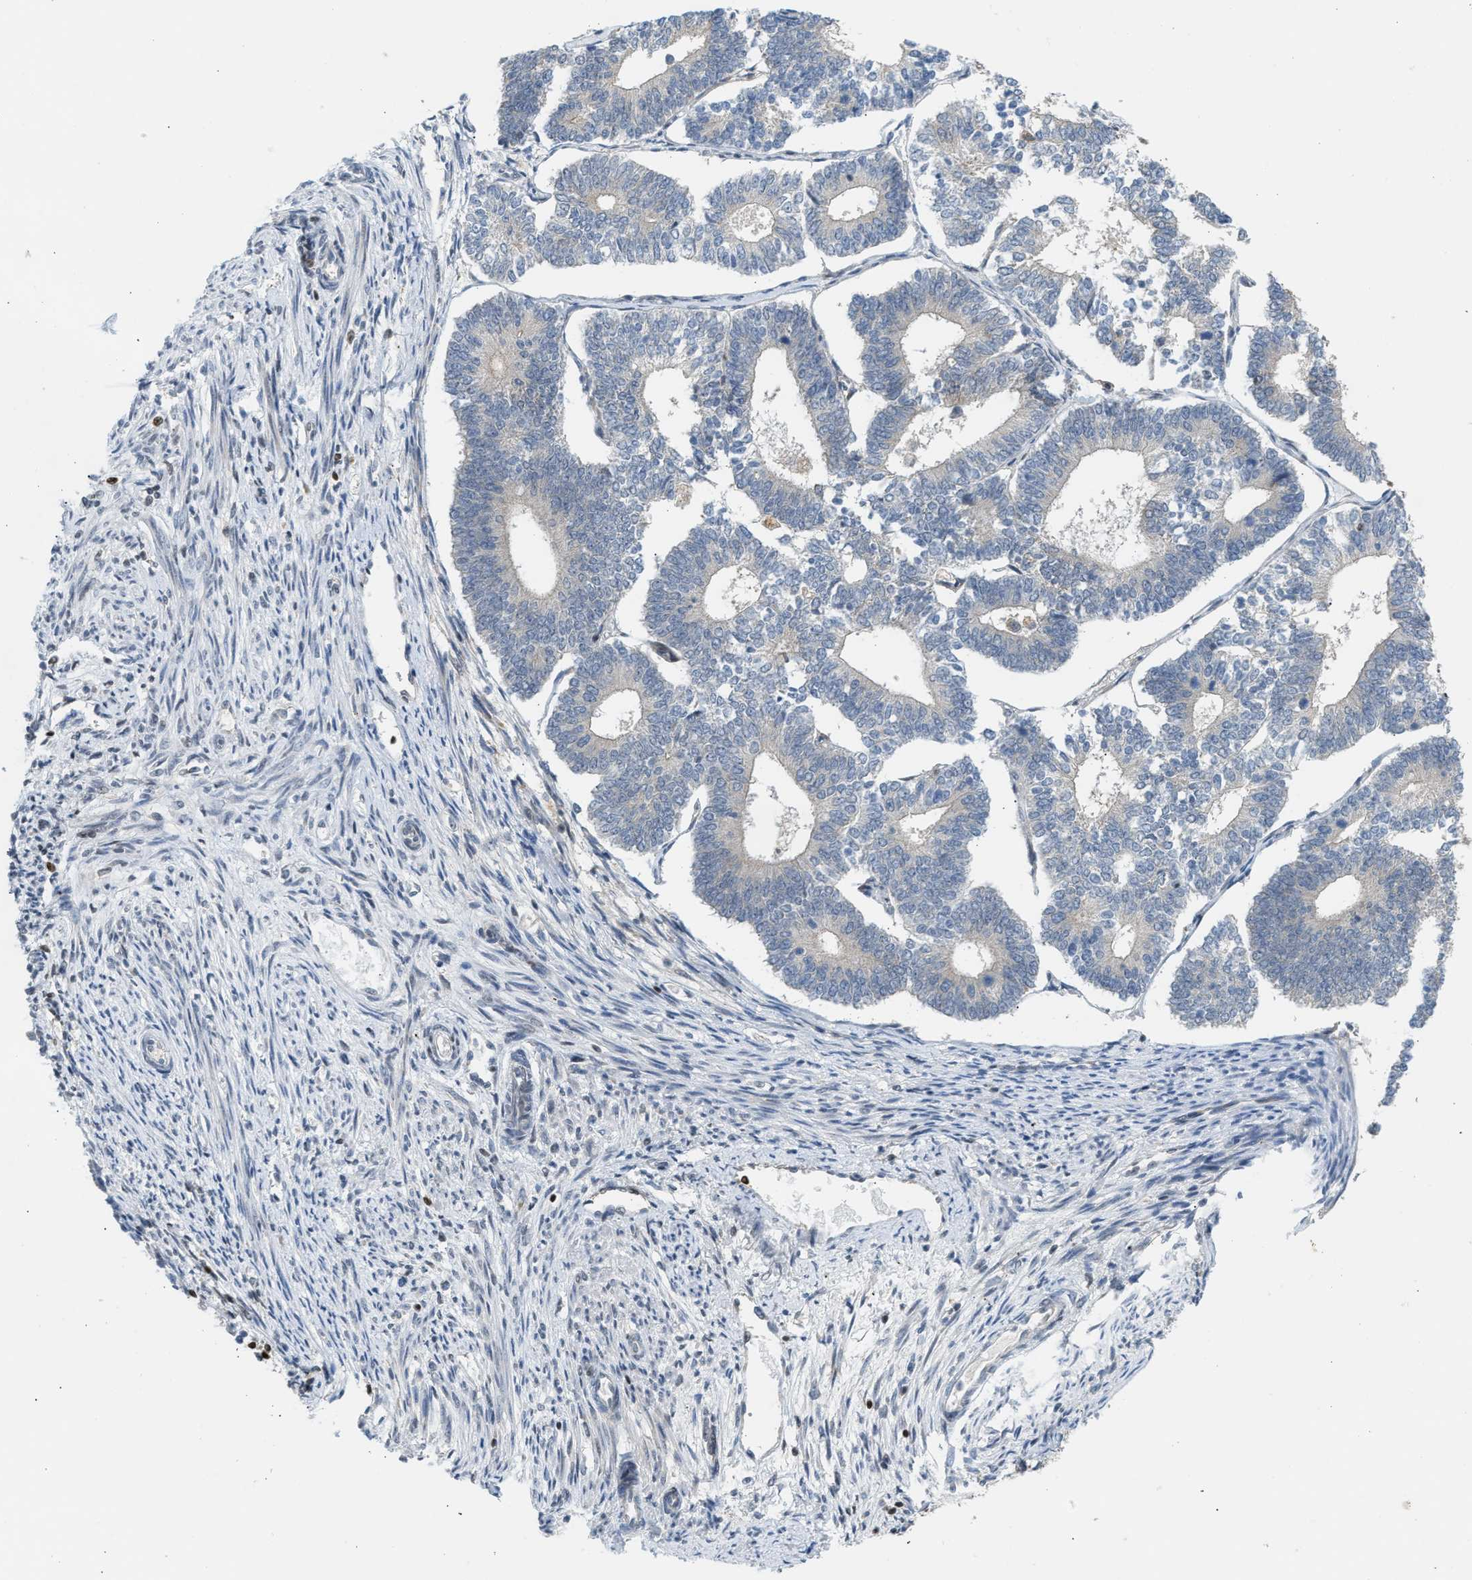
{"staining": {"intensity": "negative", "quantity": "none", "location": "none"}, "tissue": "endometrial cancer", "cell_type": "Tumor cells", "image_type": "cancer", "snomed": [{"axis": "morphology", "description": "Adenocarcinoma, NOS"}, {"axis": "topography", "description": "Endometrium"}], "caption": "There is no significant positivity in tumor cells of endometrial adenocarcinoma.", "gene": "NPS", "patient": {"sex": "female", "age": 70}}